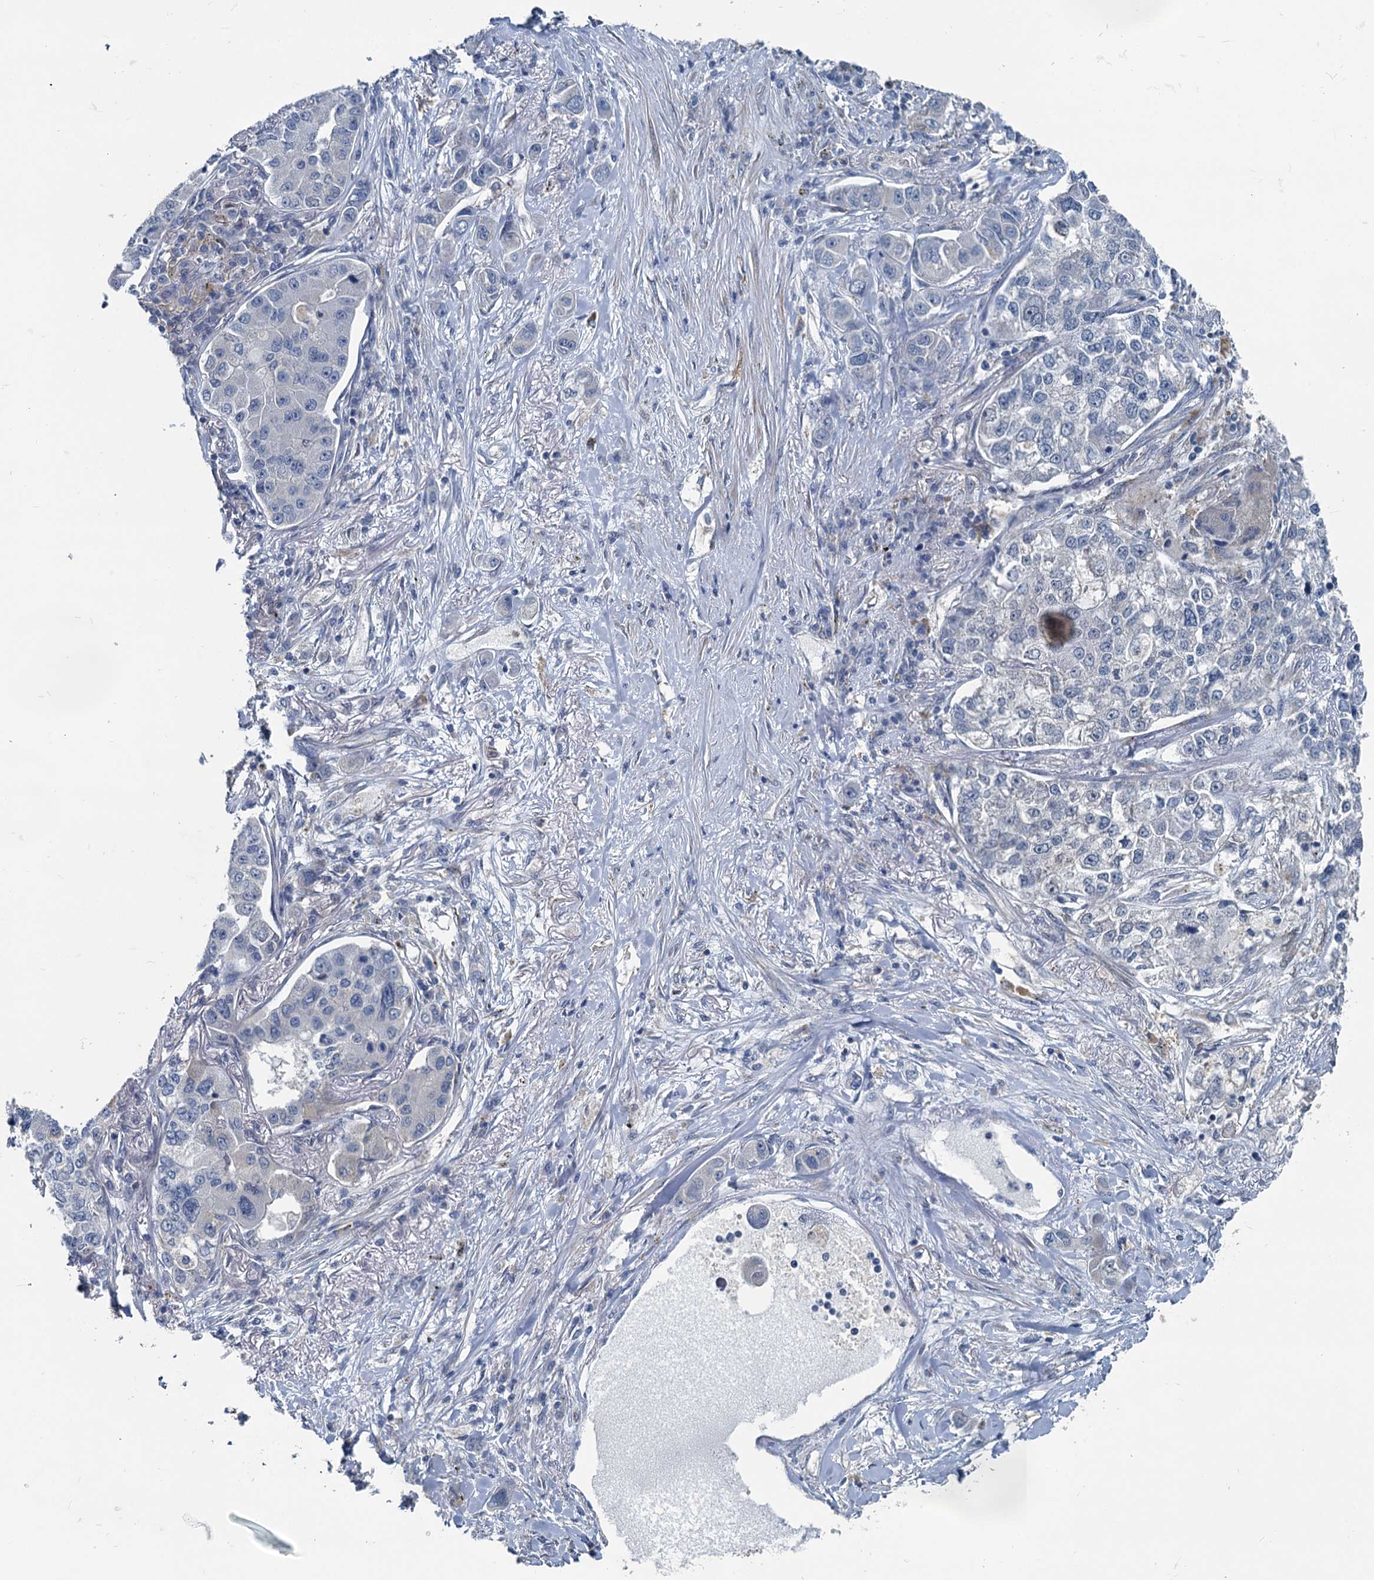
{"staining": {"intensity": "negative", "quantity": "none", "location": "none"}, "tissue": "lung cancer", "cell_type": "Tumor cells", "image_type": "cancer", "snomed": [{"axis": "morphology", "description": "Adenocarcinoma, NOS"}, {"axis": "topography", "description": "Lung"}], "caption": "Tumor cells show no significant protein positivity in adenocarcinoma (lung).", "gene": "GCLM", "patient": {"sex": "male", "age": 49}}